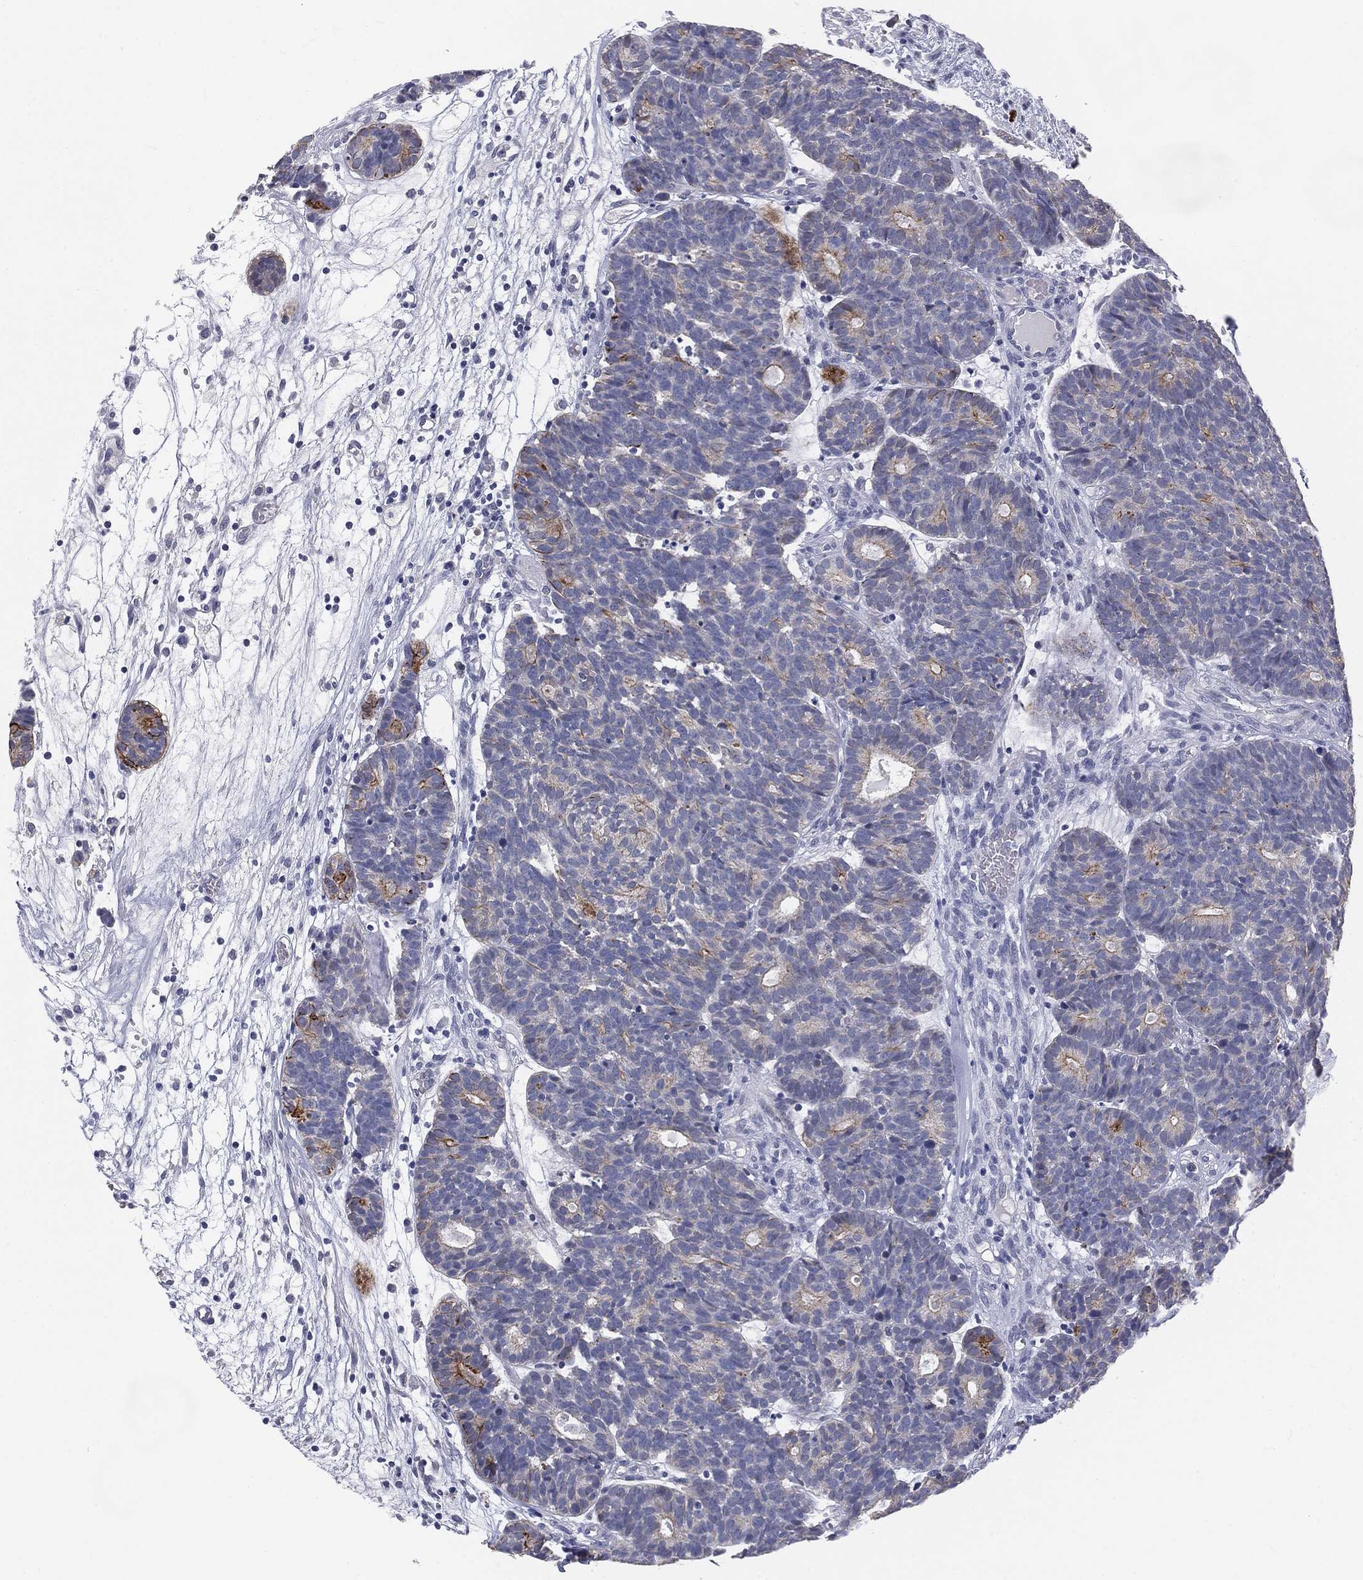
{"staining": {"intensity": "strong", "quantity": "<25%", "location": "cytoplasmic/membranous"}, "tissue": "head and neck cancer", "cell_type": "Tumor cells", "image_type": "cancer", "snomed": [{"axis": "morphology", "description": "Adenocarcinoma, NOS"}, {"axis": "topography", "description": "Head-Neck"}], "caption": "Strong cytoplasmic/membranous protein expression is seen in about <25% of tumor cells in head and neck cancer (adenocarcinoma).", "gene": "MUC1", "patient": {"sex": "female", "age": 81}}